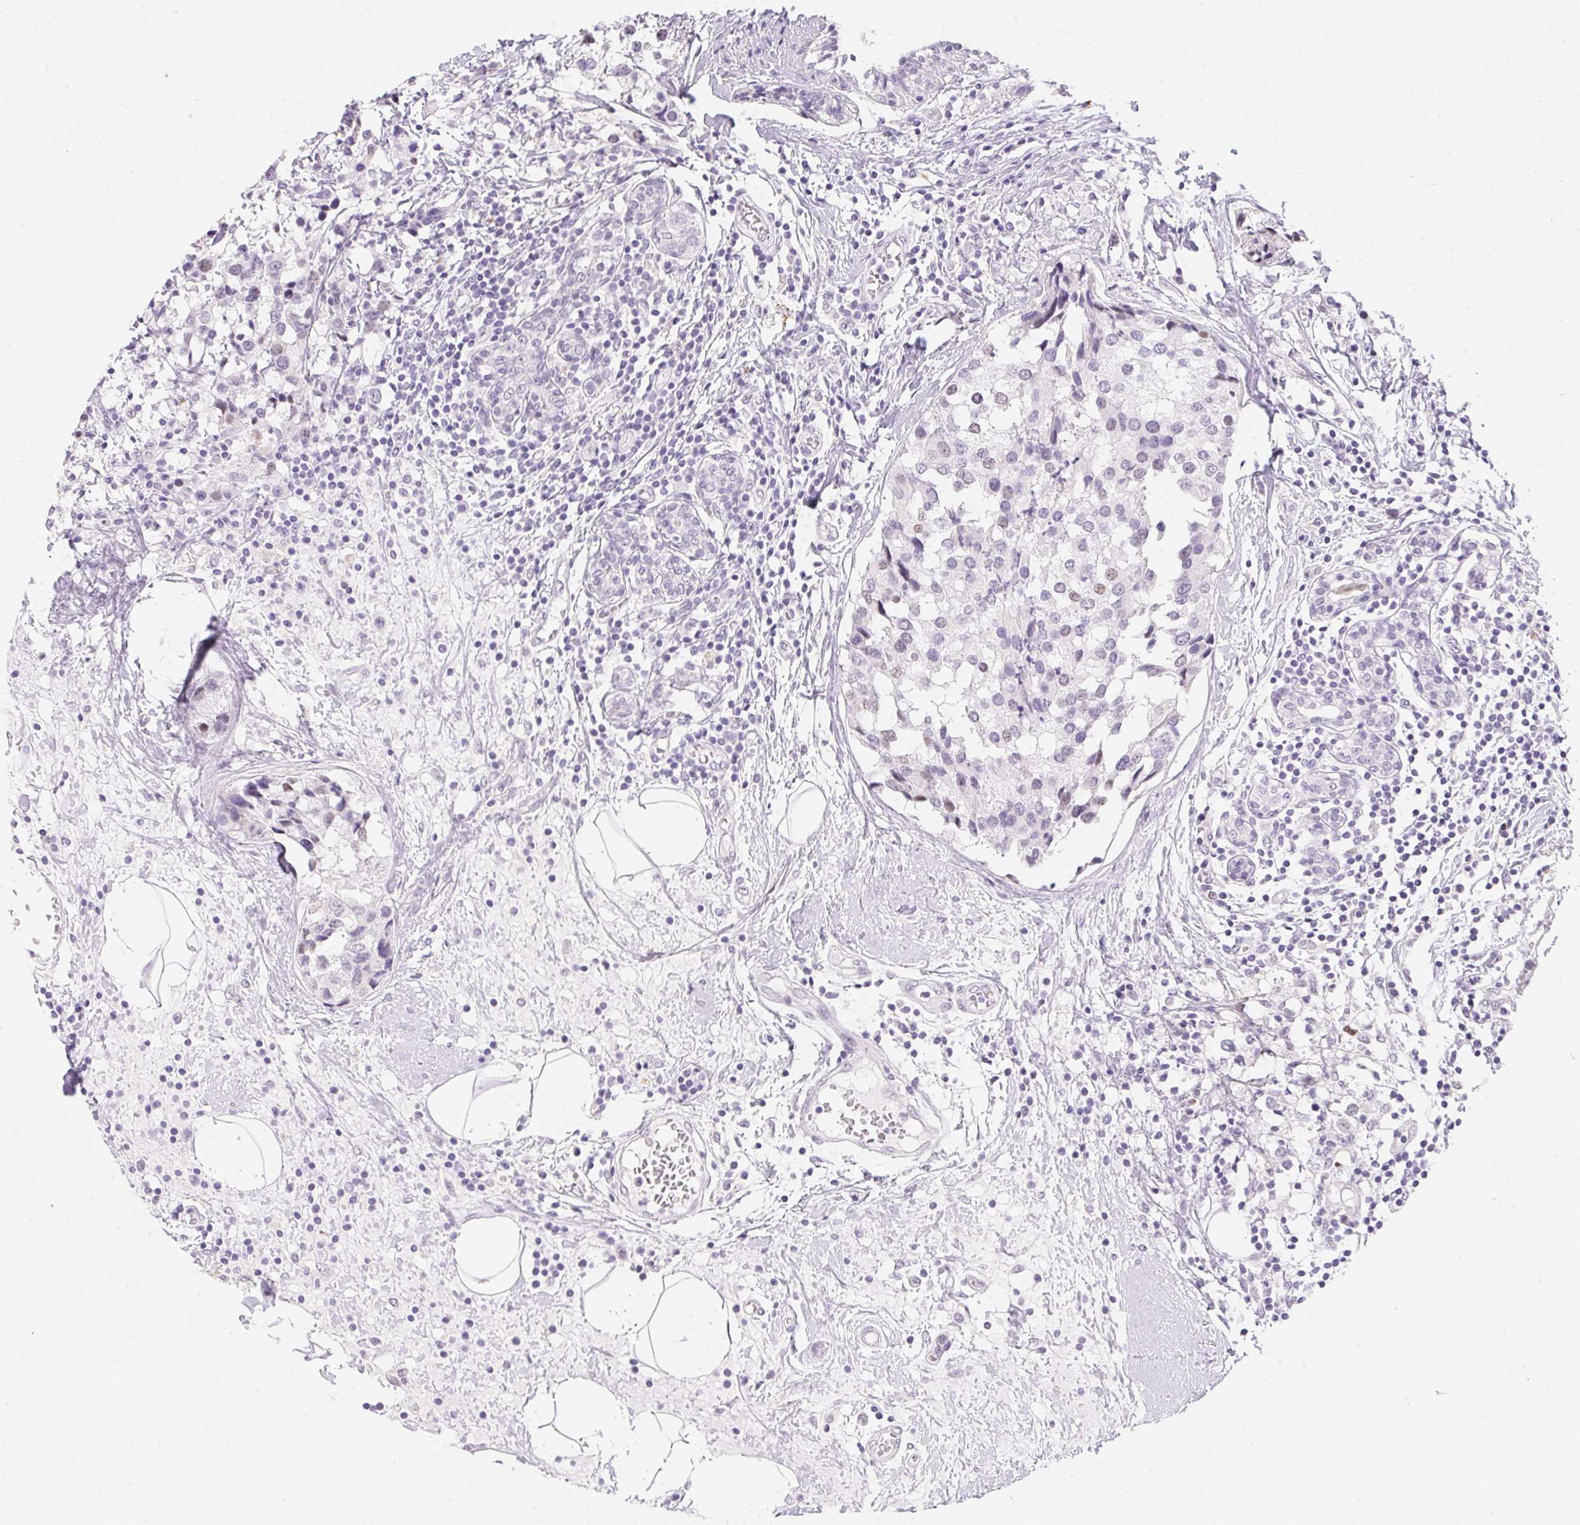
{"staining": {"intensity": "negative", "quantity": "none", "location": "none"}, "tissue": "breast cancer", "cell_type": "Tumor cells", "image_type": "cancer", "snomed": [{"axis": "morphology", "description": "Lobular carcinoma"}, {"axis": "topography", "description": "Breast"}], "caption": "Immunohistochemistry (IHC) of human breast cancer exhibits no positivity in tumor cells.", "gene": "MORC1", "patient": {"sex": "female", "age": 59}}